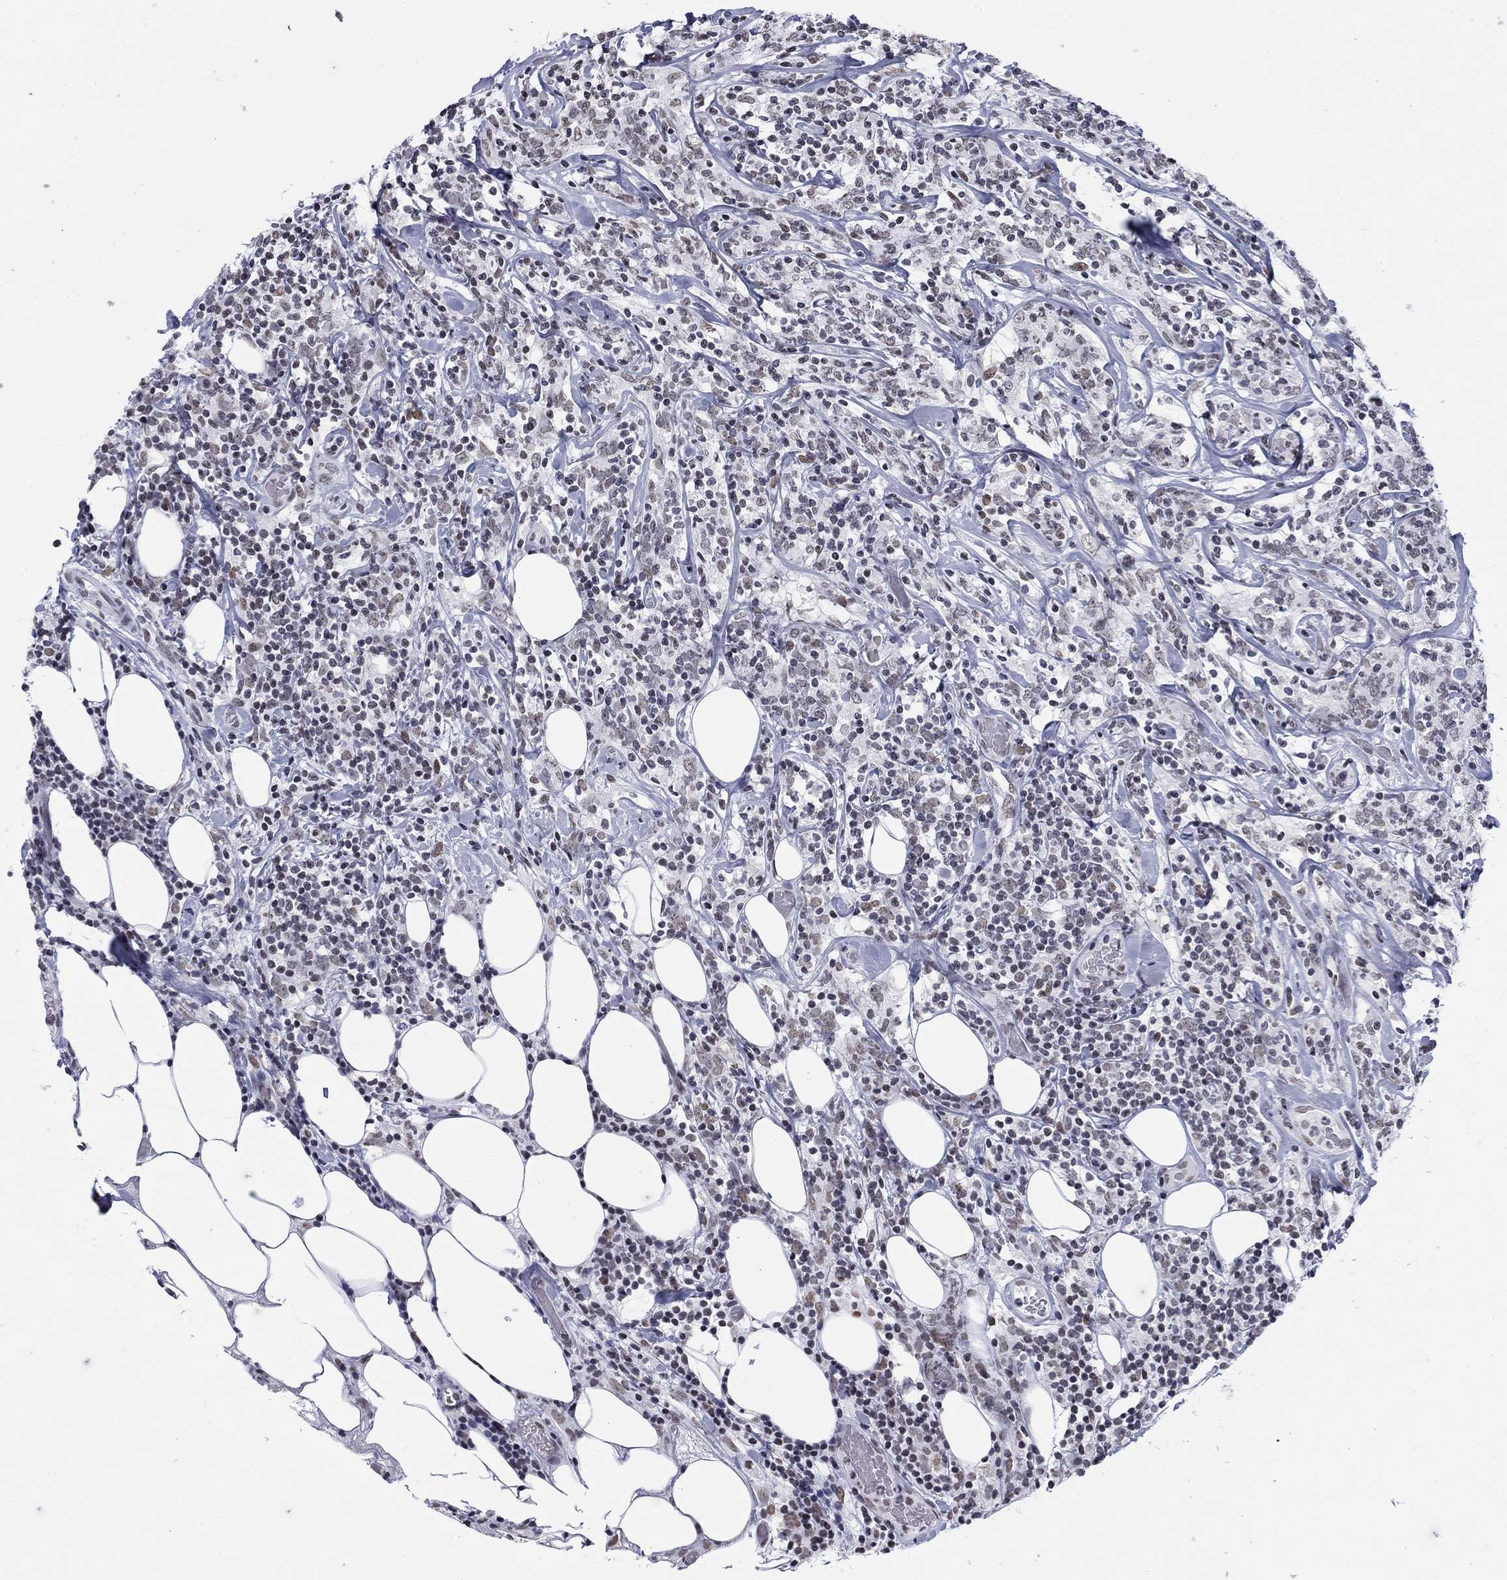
{"staining": {"intensity": "weak", "quantity": "<25%", "location": "nuclear"}, "tissue": "lymphoma", "cell_type": "Tumor cells", "image_type": "cancer", "snomed": [{"axis": "morphology", "description": "Malignant lymphoma, non-Hodgkin's type, High grade"}, {"axis": "topography", "description": "Lymph node"}], "caption": "High magnification brightfield microscopy of malignant lymphoma, non-Hodgkin's type (high-grade) stained with DAB (brown) and counterstained with hematoxylin (blue): tumor cells show no significant staining.", "gene": "NPAS3", "patient": {"sex": "female", "age": 84}}